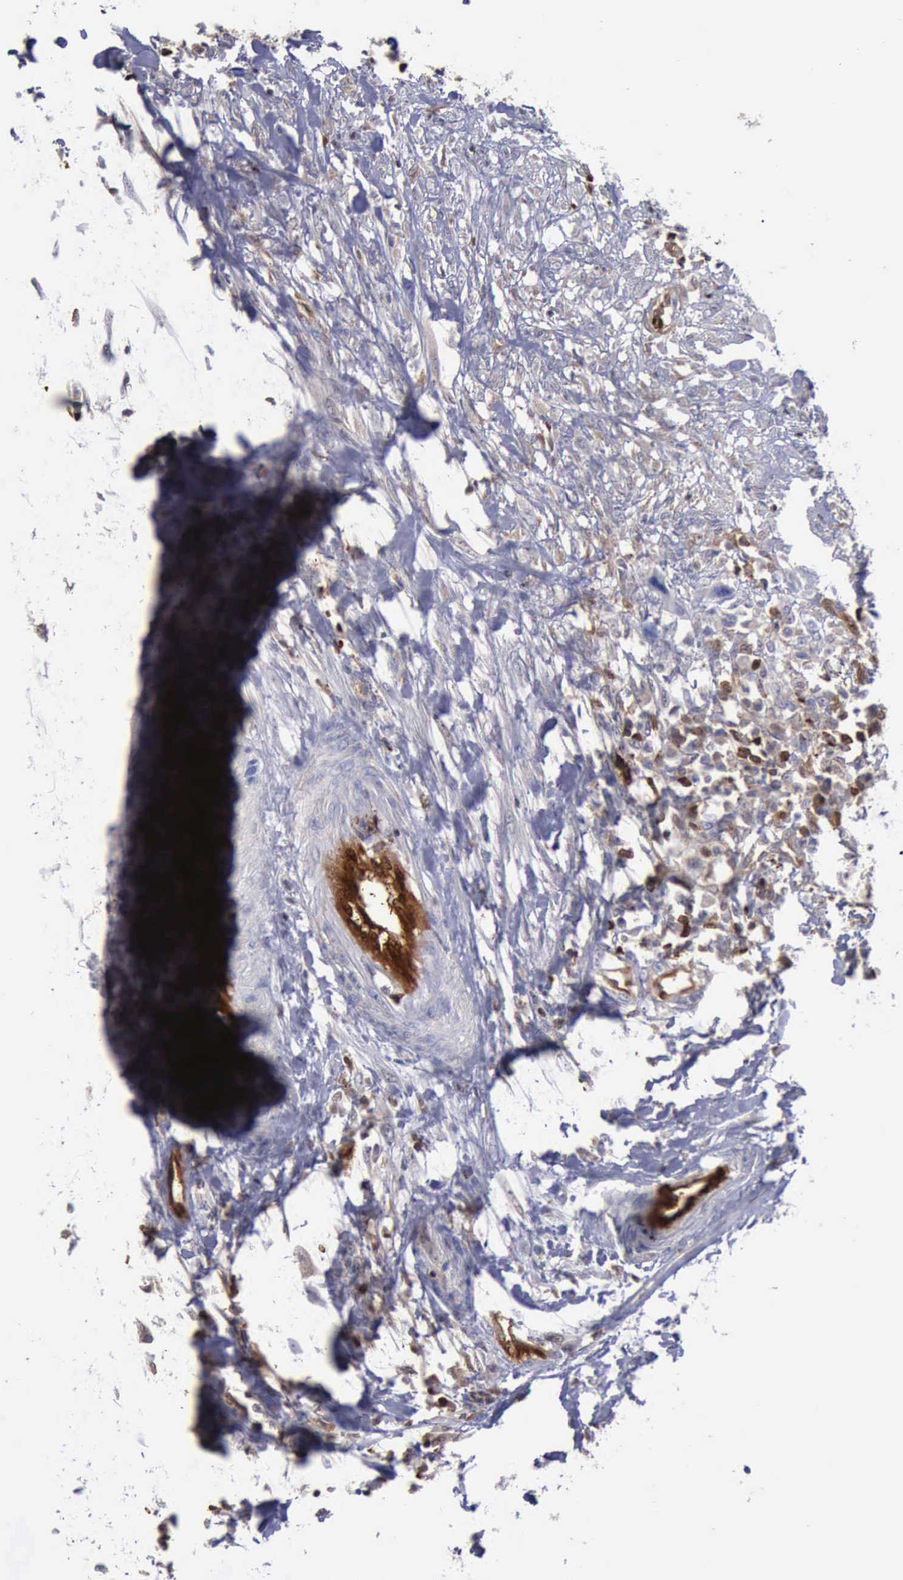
{"staining": {"intensity": "moderate", "quantity": "25%-75%", "location": "cytoplasmic/membranous"}, "tissue": "urothelial cancer", "cell_type": "Tumor cells", "image_type": "cancer", "snomed": [{"axis": "morphology", "description": "Urothelial carcinoma, High grade"}, {"axis": "topography", "description": "Urinary bladder"}], "caption": "Urothelial carcinoma (high-grade) stained with DAB IHC displays medium levels of moderate cytoplasmic/membranous staining in about 25%-75% of tumor cells.", "gene": "PDCD4", "patient": {"sex": "male", "age": 55}}